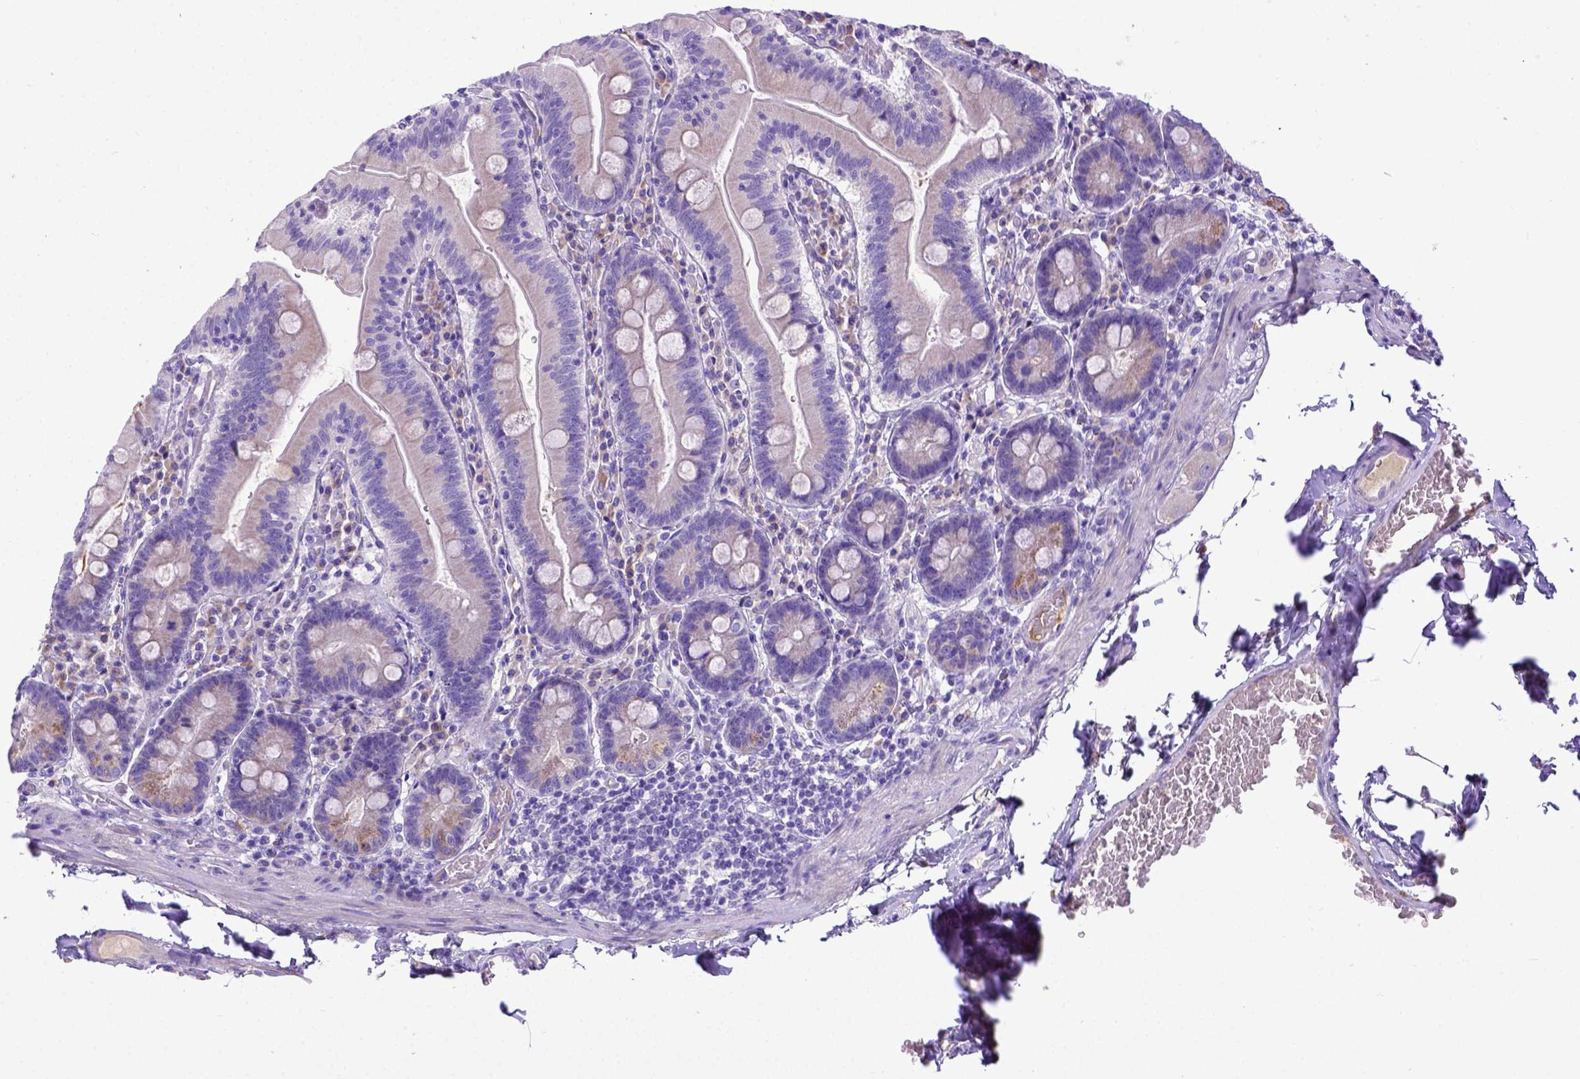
{"staining": {"intensity": "moderate", "quantity": "<25%", "location": "cytoplasmic/membranous"}, "tissue": "small intestine", "cell_type": "Glandular cells", "image_type": "normal", "snomed": [{"axis": "morphology", "description": "Normal tissue, NOS"}, {"axis": "topography", "description": "Small intestine"}], "caption": "Small intestine stained for a protein (brown) exhibits moderate cytoplasmic/membranous positive staining in approximately <25% of glandular cells.", "gene": "CFAP300", "patient": {"sex": "male", "age": 37}}